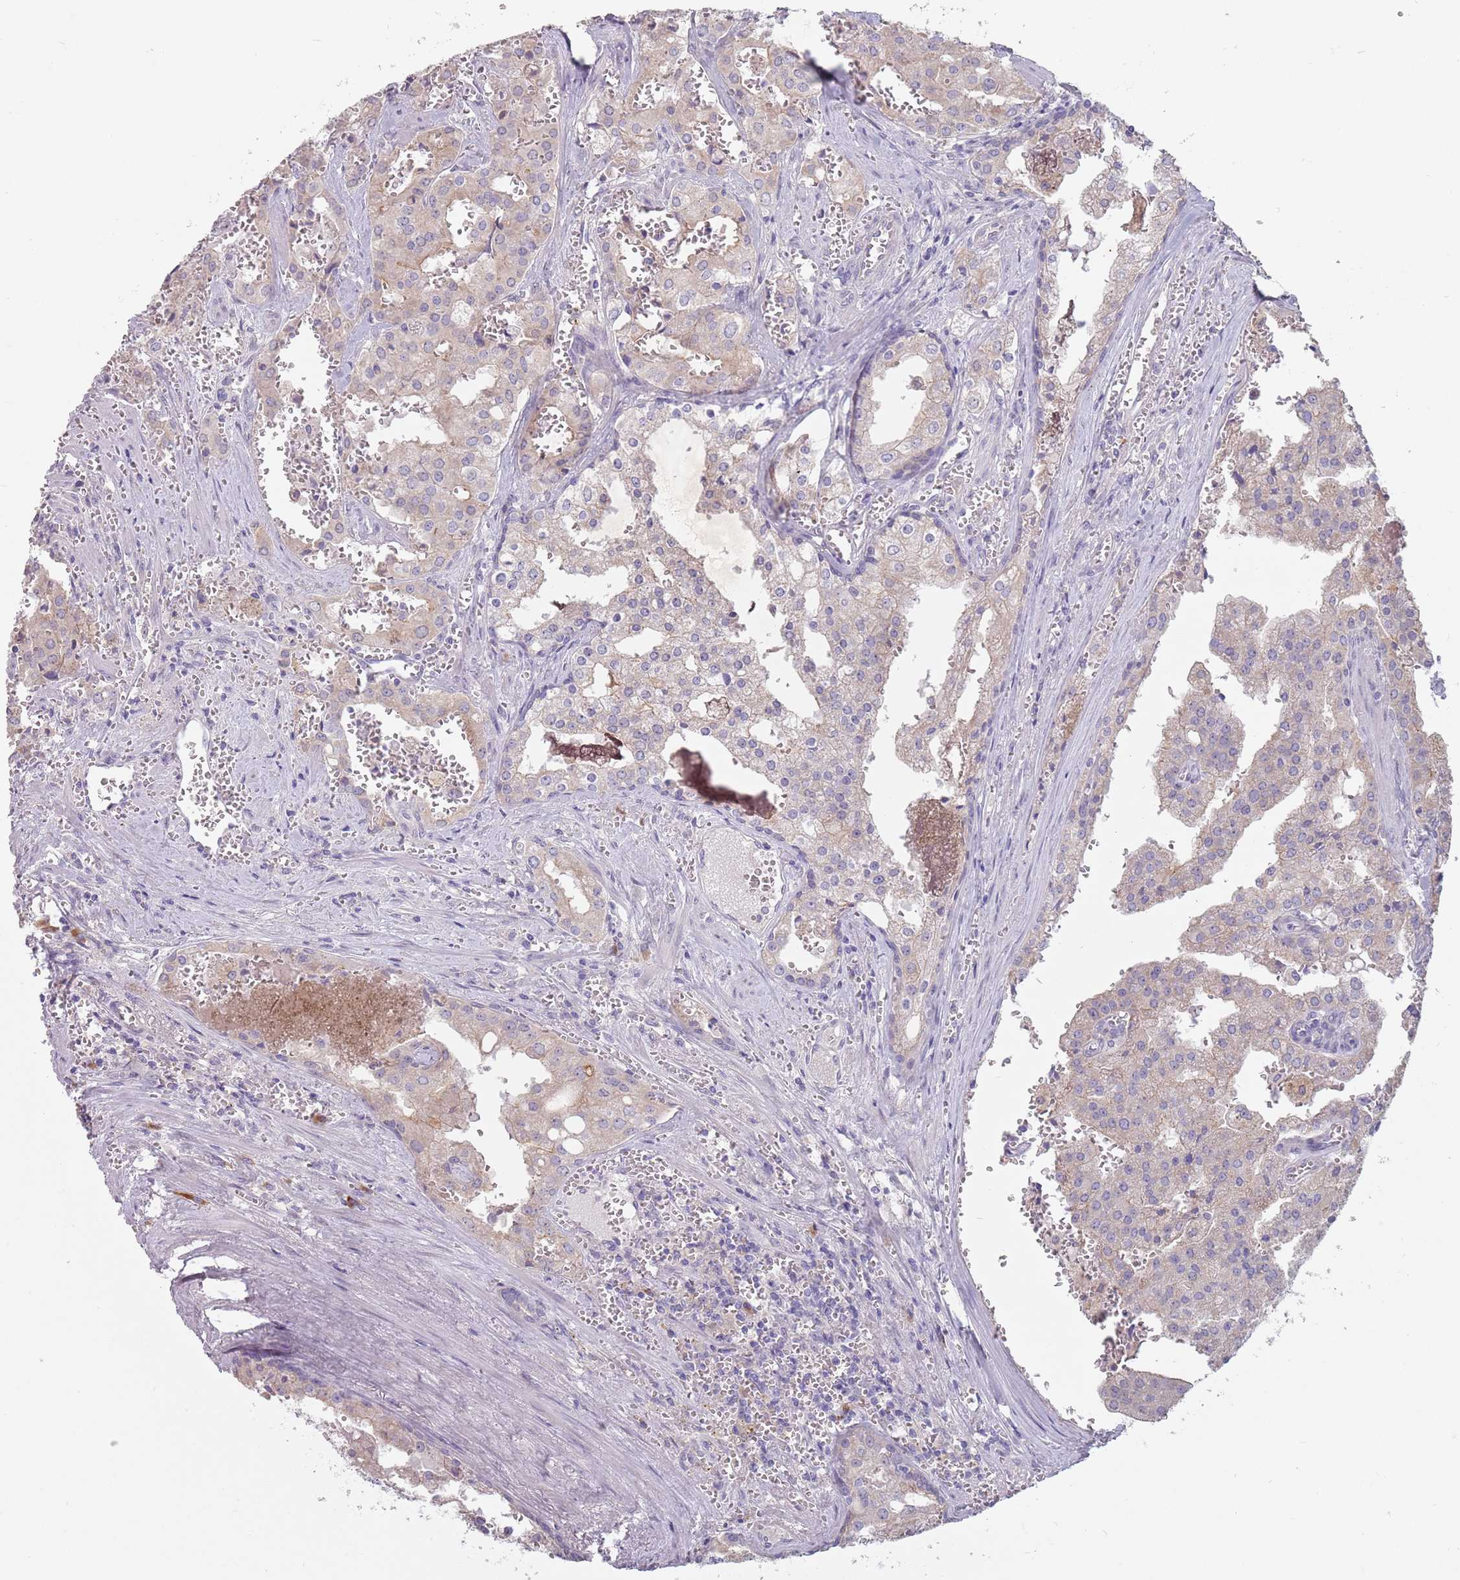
{"staining": {"intensity": "negative", "quantity": "none", "location": "none"}, "tissue": "prostate cancer", "cell_type": "Tumor cells", "image_type": "cancer", "snomed": [{"axis": "morphology", "description": "Adenocarcinoma, High grade"}, {"axis": "topography", "description": "Prostate"}], "caption": "The immunohistochemistry (IHC) micrograph has no significant staining in tumor cells of adenocarcinoma (high-grade) (prostate) tissue.", "gene": "STYK1", "patient": {"sex": "male", "age": 68}}